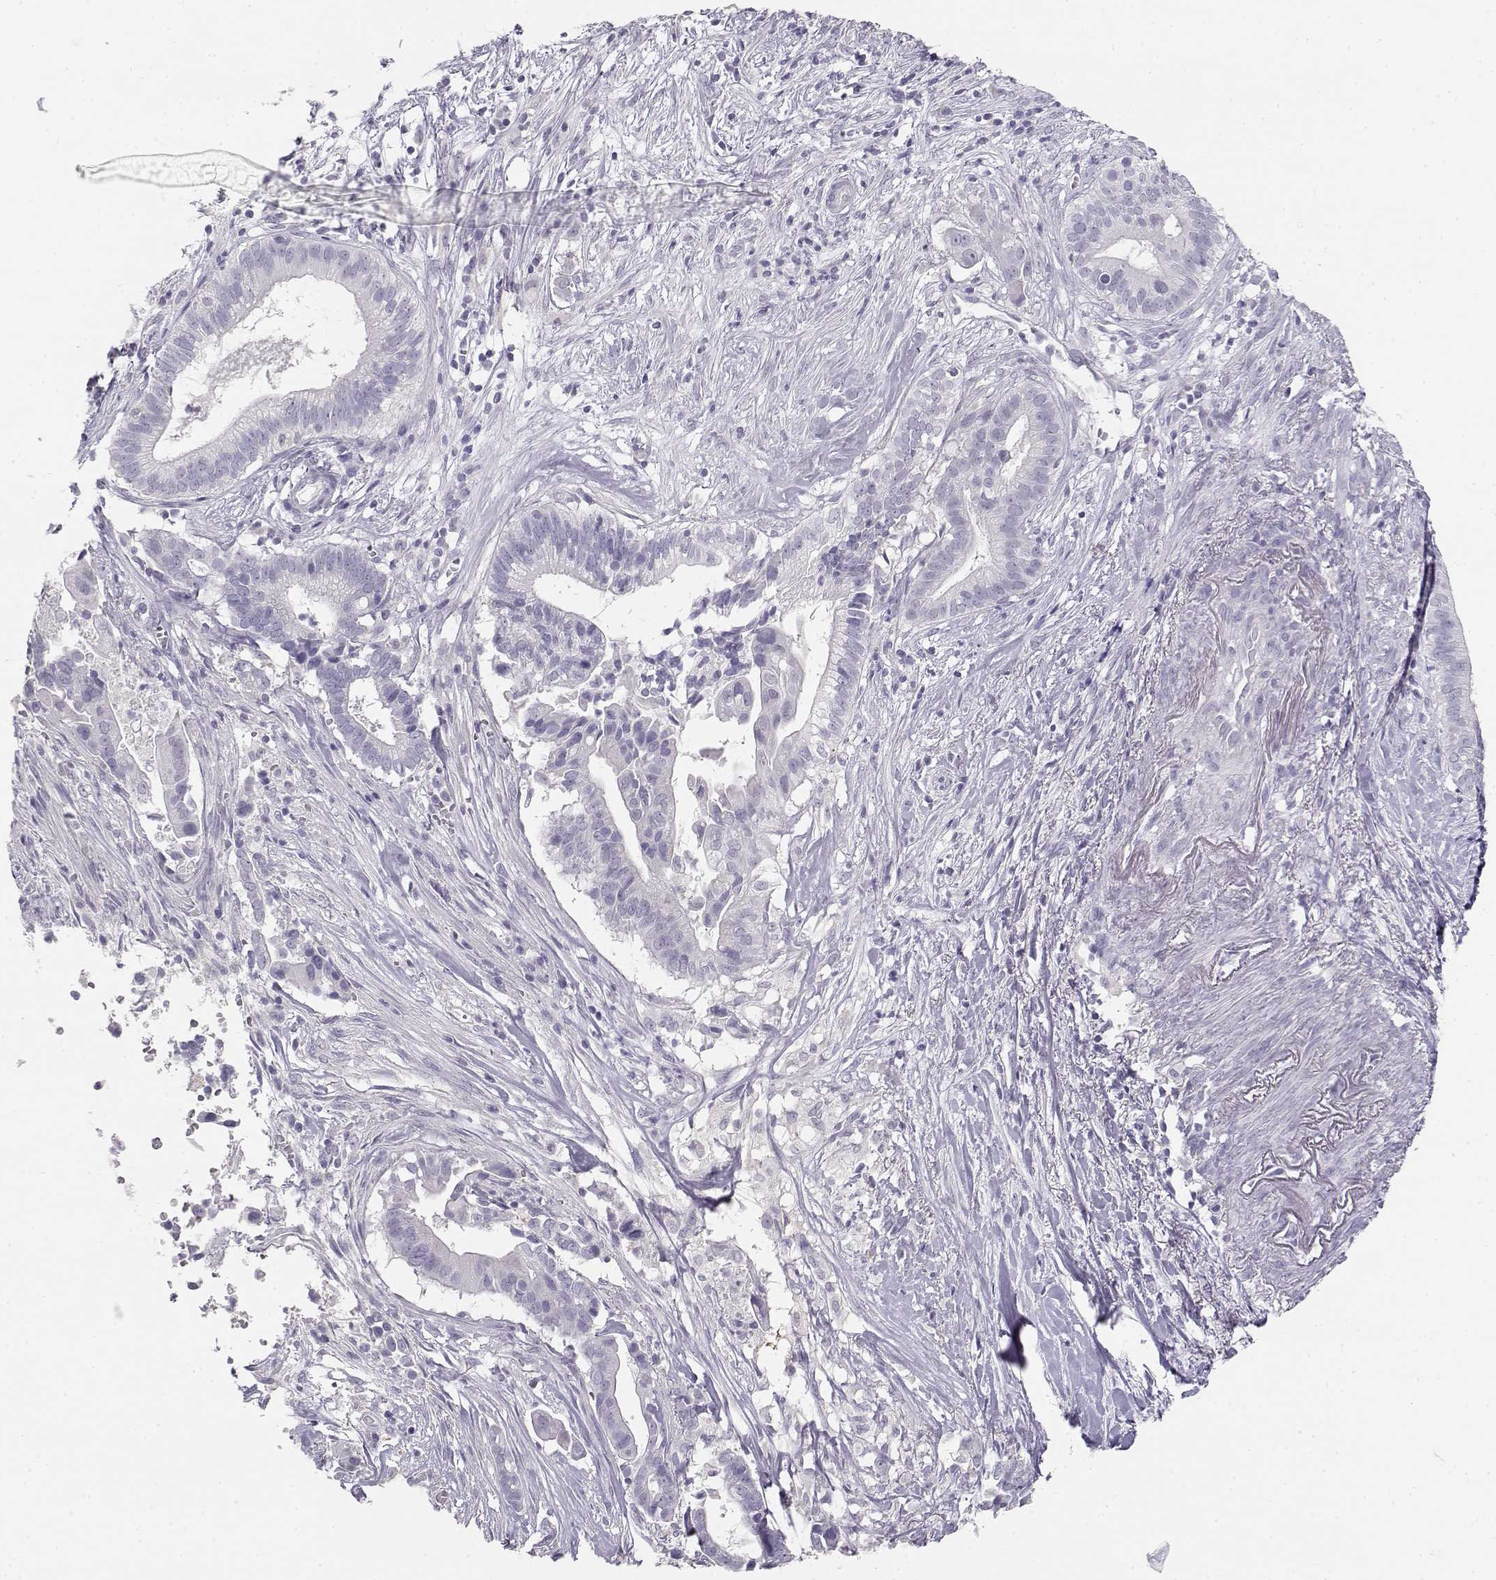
{"staining": {"intensity": "negative", "quantity": "none", "location": "none"}, "tissue": "pancreatic cancer", "cell_type": "Tumor cells", "image_type": "cancer", "snomed": [{"axis": "morphology", "description": "Adenocarcinoma, NOS"}, {"axis": "topography", "description": "Pancreas"}], "caption": "IHC micrograph of neoplastic tissue: pancreatic cancer stained with DAB (3,3'-diaminobenzidine) displays no significant protein expression in tumor cells. The staining was performed using DAB (3,3'-diaminobenzidine) to visualize the protein expression in brown, while the nuclei were stained in blue with hematoxylin (Magnification: 20x).", "gene": "NUTM1", "patient": {"sex": "male", "age": 61}}